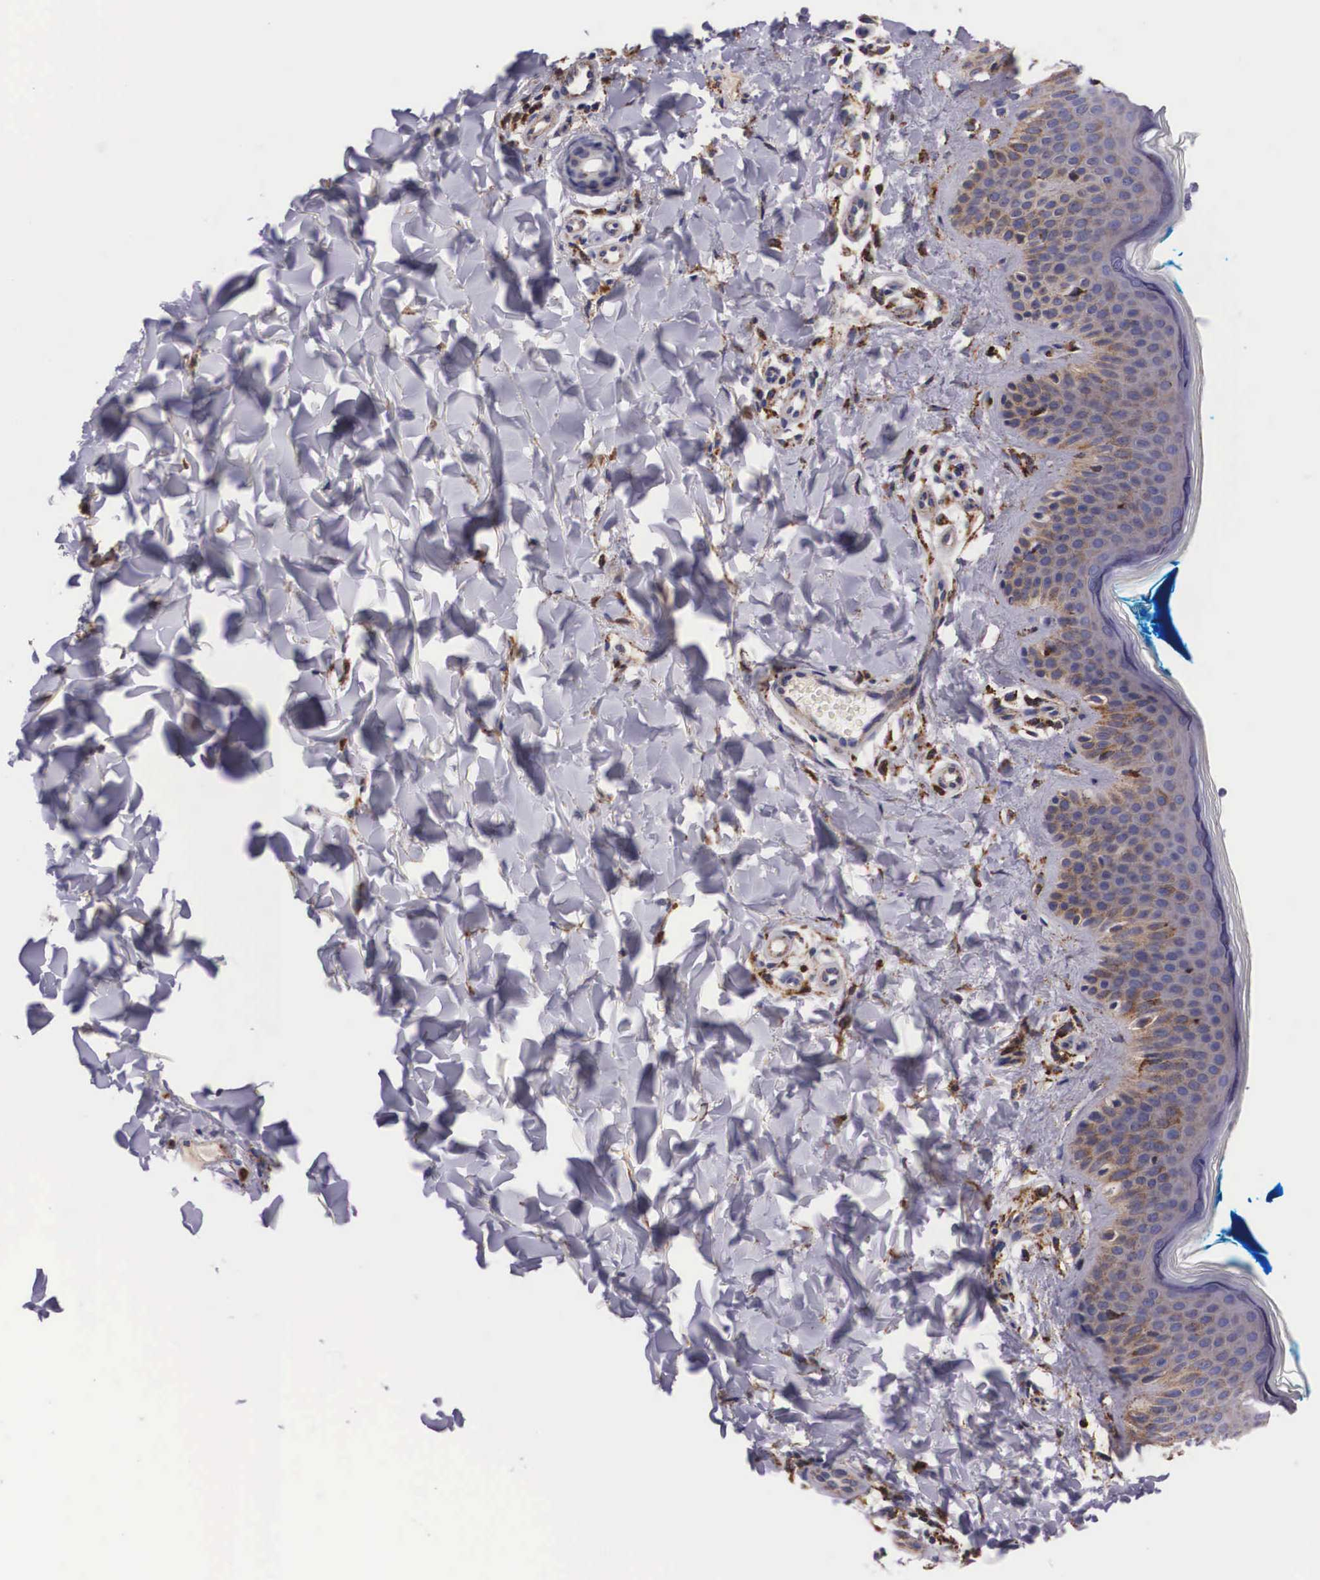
{"staining": {"intensity": "strong", "quantity": ">75%", "location": "cytoplasmic/membranous"}, "tissue": "skin", "cell_type": "Fibroblasts", "image_type": "normal", "snomed": [{"axis": "morphology", "description": "Normal tissue, NOS"}, {"axis": "topography", "description": "Skin"}], "caption": "Immunohistochemical staining of normal human skin shows >75% levels of strong cytoplasmic/membranous protein expression in about >75% of fibroblasts.", "gene": "NAGA", "patient": {"sex": "female", "age": 17}}